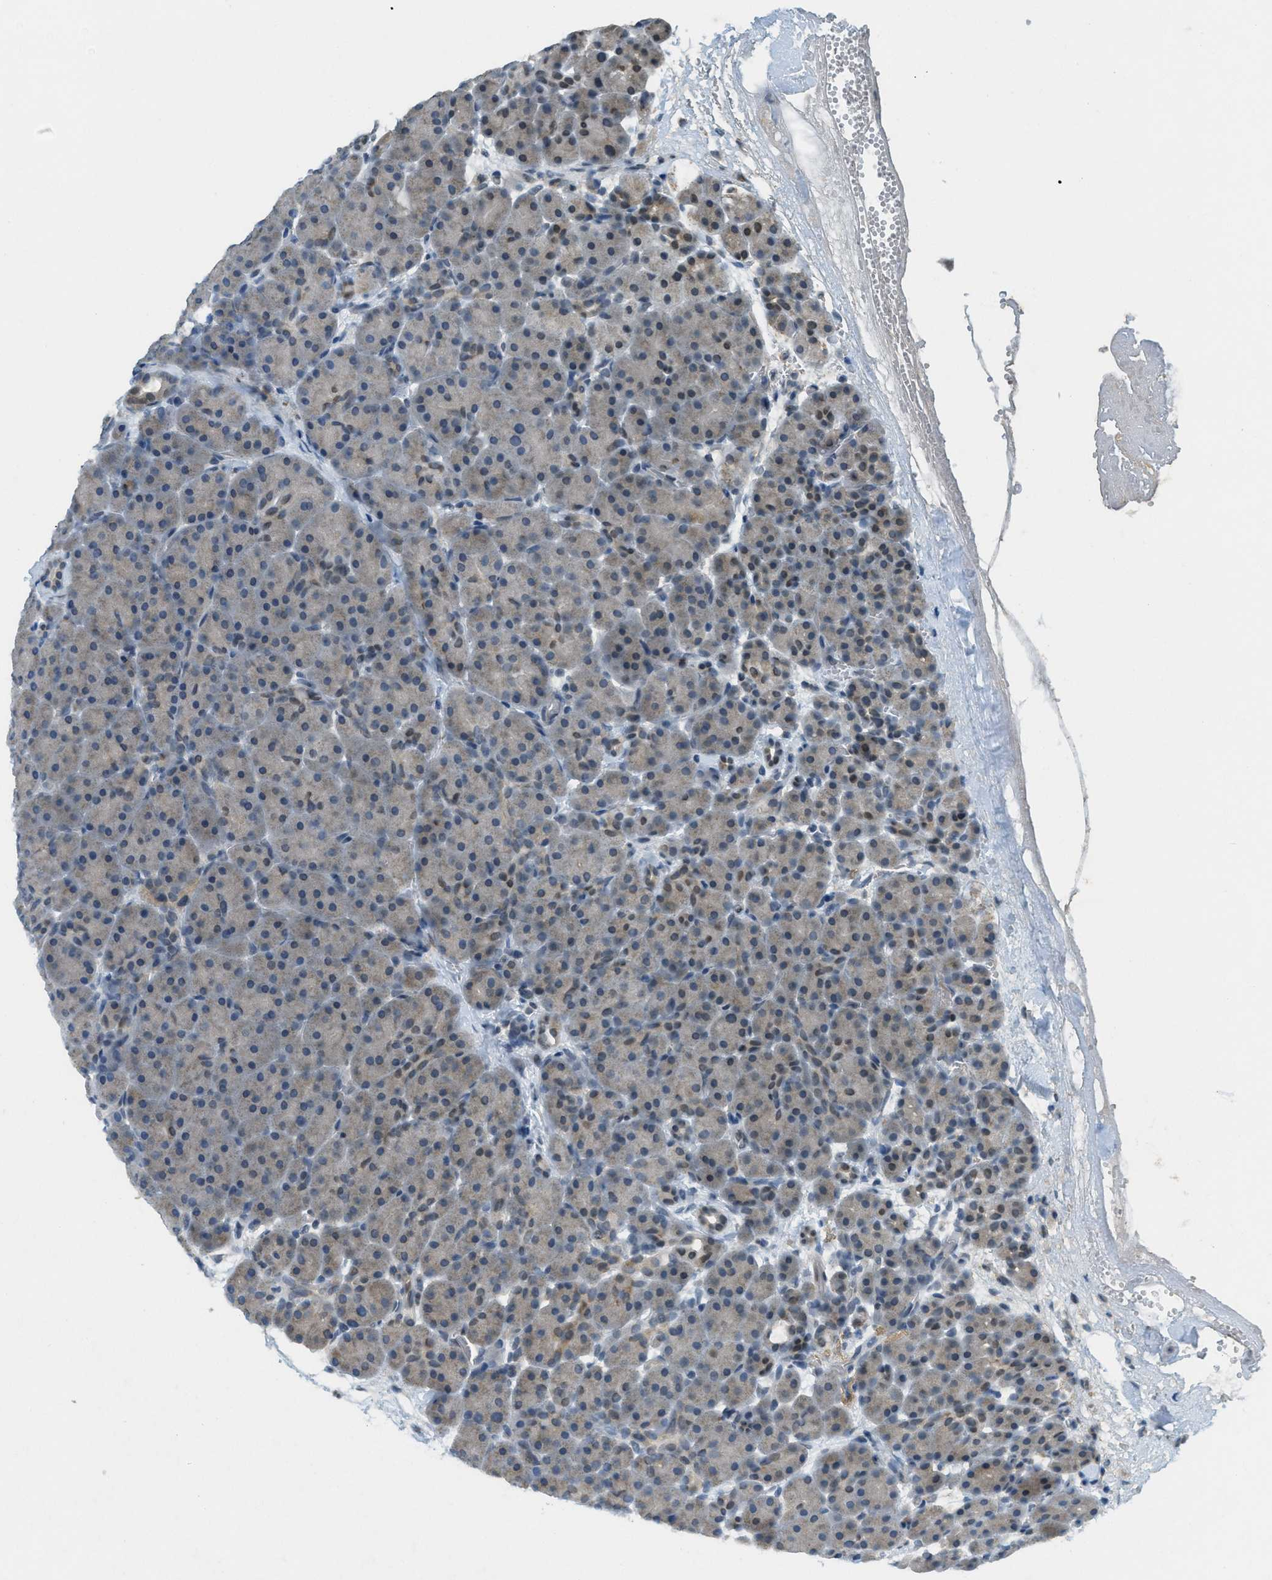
{"staining": {"intensity": "weak", "quantity": "<25%", "location": "cytoplasmic/membranous,nuclear"}, "tissue": "pancreas", "cell_type": "Exocrine glandular cells", "image_type": "normal", "snomed": [{"axis": "morphology", "description": "Normal tissue, NOS"}, {"axis": "topography", "description": "Pancreas"}], "caption": "High magnification brightfield microscopy of unremarkable pancreas stained with DAB (3,3'-diaminobenzidine) (brown) and counterstained with hematoxylin (blue): exocrine glandular cells show no significant expression.", "gene": "TCF20", "patient": {"sex": "male", "age": 66}}